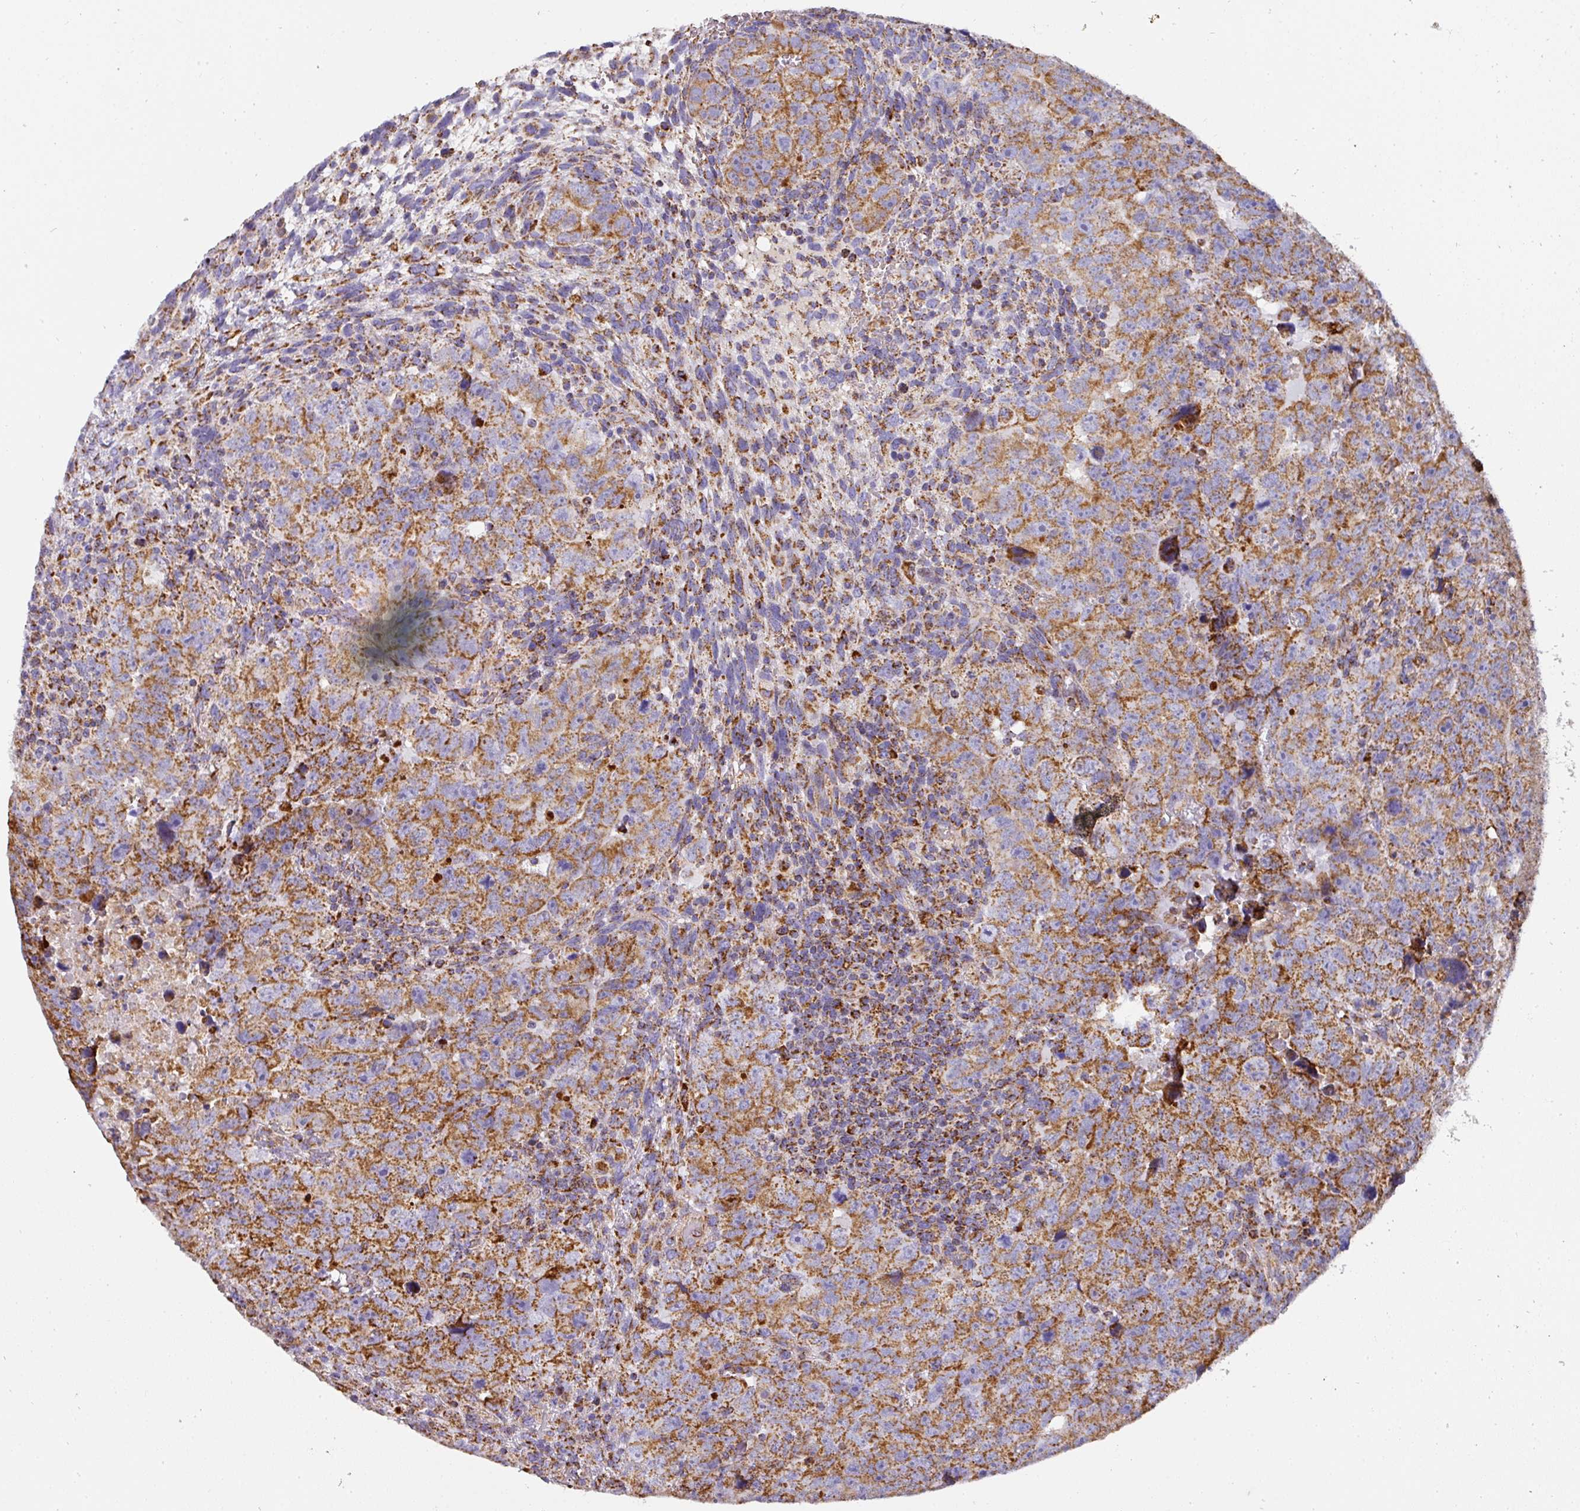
{"staining": {"intensity": "strong", "quantity": ">75%", "location": "cytoplasmic/membranous"}, "tissue": "testis cancer", "cell_type": "Tumor cells", "image_type": "cancer", "snomed": [{"axis": "morphology", "description": "Carcinoma, Embryonal, NOS"}, {"axis": "topography", "description": "Testis"}], "caption": "Embryonal carcinoma (testis) stained with a brown dye displays strong cytoplasmic/membranous positive expression in about >75% of tumor cells.", "gene": "UQCRFS1", "patient": {"sex": "male", "age": 24}}